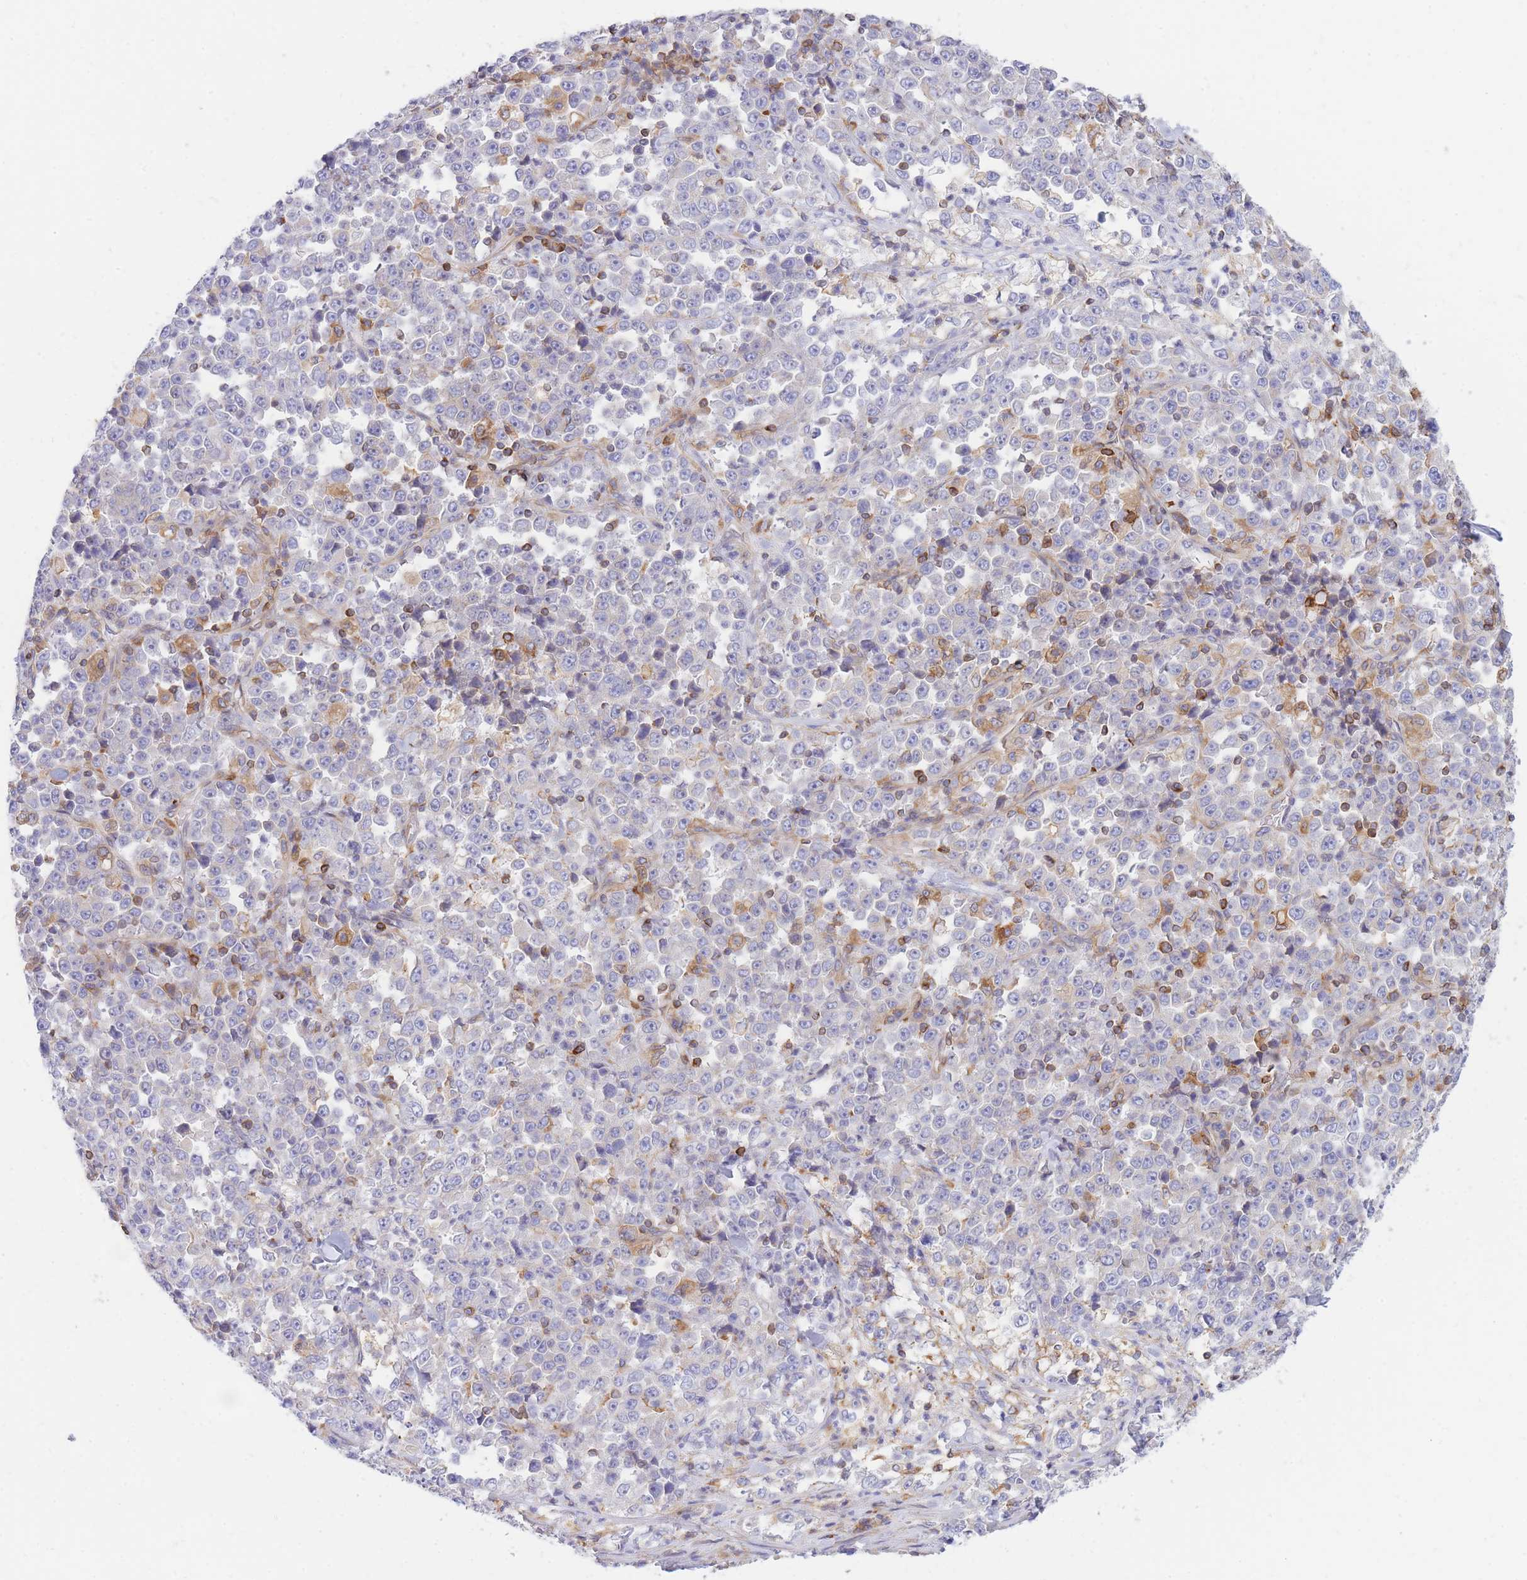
{"staining": {"intensity": "negative", "quantity": "none", "location": "none"}, "tissue": "stomach cancer", "cell_type": "Tumor cells", "image_type": "cancer", "snomed": [{"axis": "morphology", "description": "Normal tissue, NOS"}, {"axis": "morphology", "description": "Adenocarcinoma, NOS"}, {"axis": "topography", "description": "Stomach, upper"}, {"axis": "topography", "description": "Stomach"}], "caption": "The immunohistochemistry histopathology image has no significant expression in tumor cells of stomach cancer tissue.", "gene": "REM1", "patient": {"sex": "male", "age": 59}}